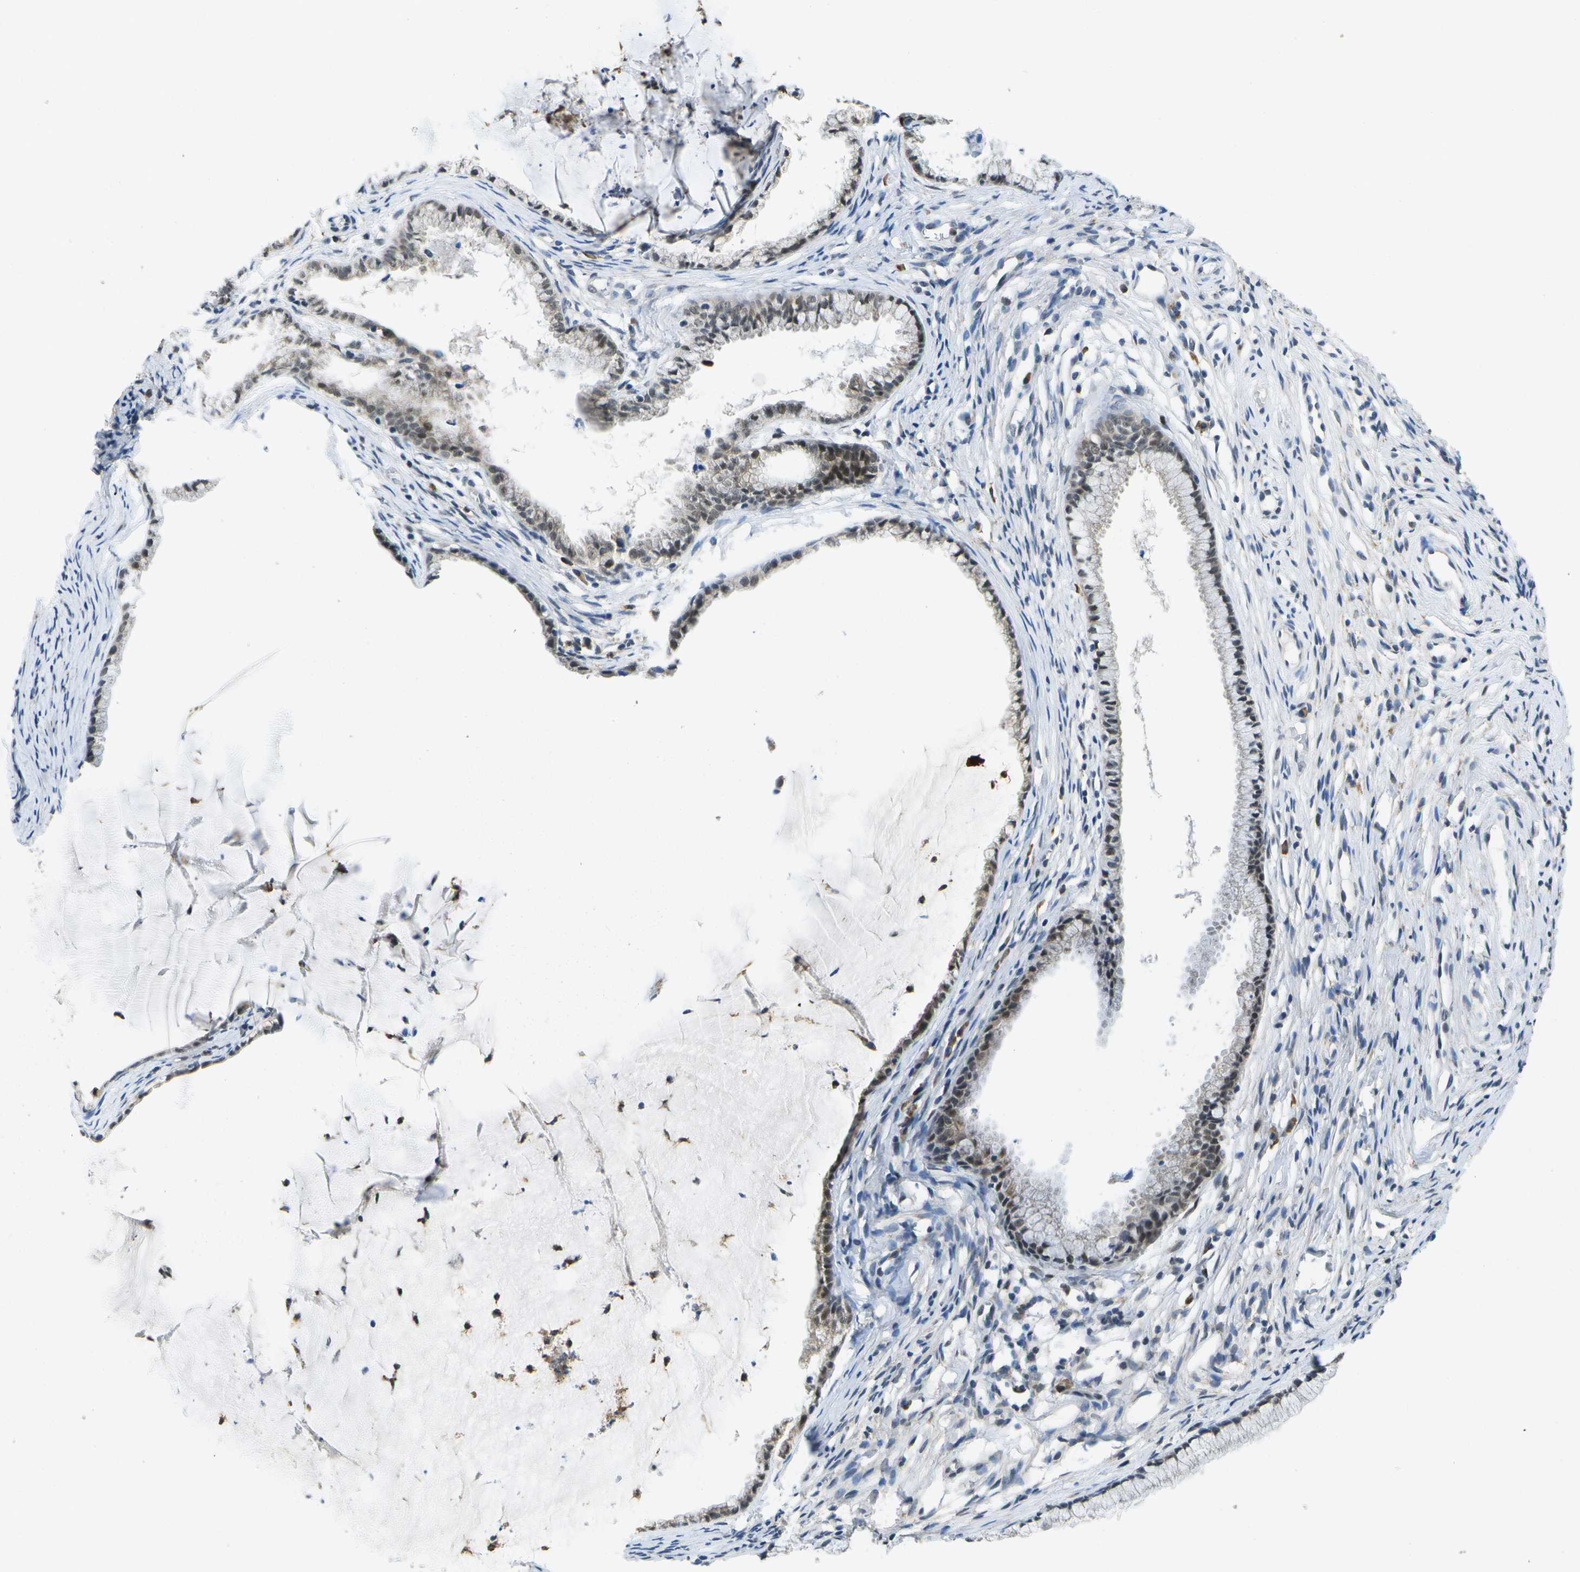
{"staining": {"intensity": "moderate", "quantity": ">75%", "location": "nuclear"}, "tissue": "cervix", "cell_type": "Glandular cells", "image_type": "normal", "snomed": [{"axis": "morphology", "description": "Normal tissue, NOS"}, {"axis": "topography", "description": "Cervix"}], "caption": "Immunohistochemistry (IHC) staining of benign cervix, which demonstrates medium levels of moderate nuclear positivity in about >75% of glandular cells indicating moderate nuclear protein staining. The staining was performed using DAB (brown) for protein detection and nuclei were counterstained in hematoxylin (blue).", "gene": "DSE", "patient": {"sex": "female", "age": 77}}